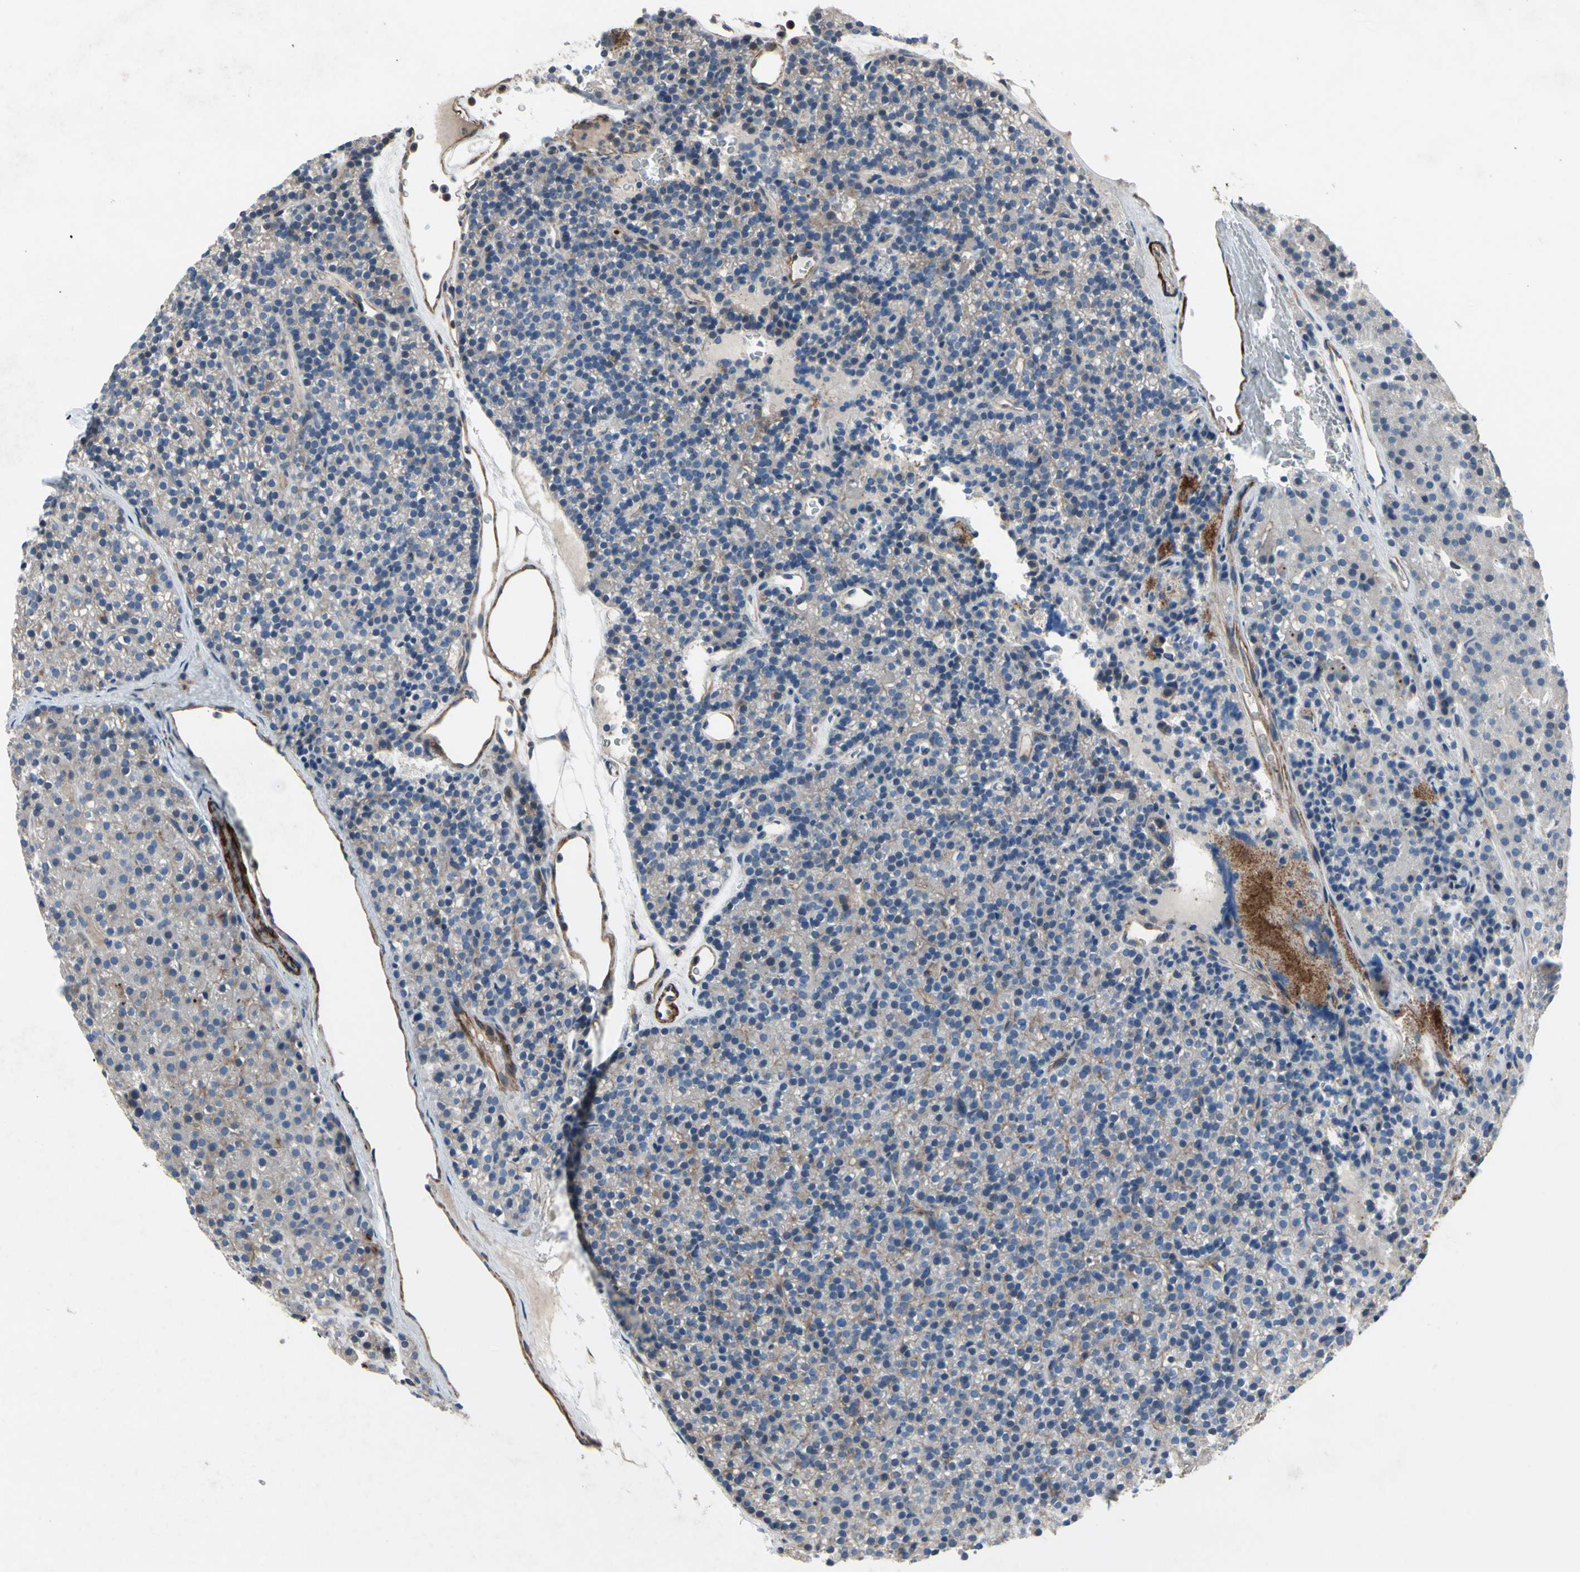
{"staining": {"intensity": "weak", "quantity": "25%-75%", "location": "cytoplasmic/membranous"}, "tissue": "parathyroid gland", "cell_type": "Glandular cells", "image_type": "normal", "snomed": [{"axis": "morphology", "description": "Normal tissue, NOS"}, {"axis": "morphology", "description": "Hyperplasia, NOS"}, {"axis": "topography", "description": "Parathyroid gland"}], "caption": "Immunohistochemistry of unremarkable human parathyroid gland demonstrates low levels of weak cytoplasmic/membranous expression in approximately 25%-75% of glandular cells.", "gene": "TPM1", "patient": {"sex": "male", "age": 44}}